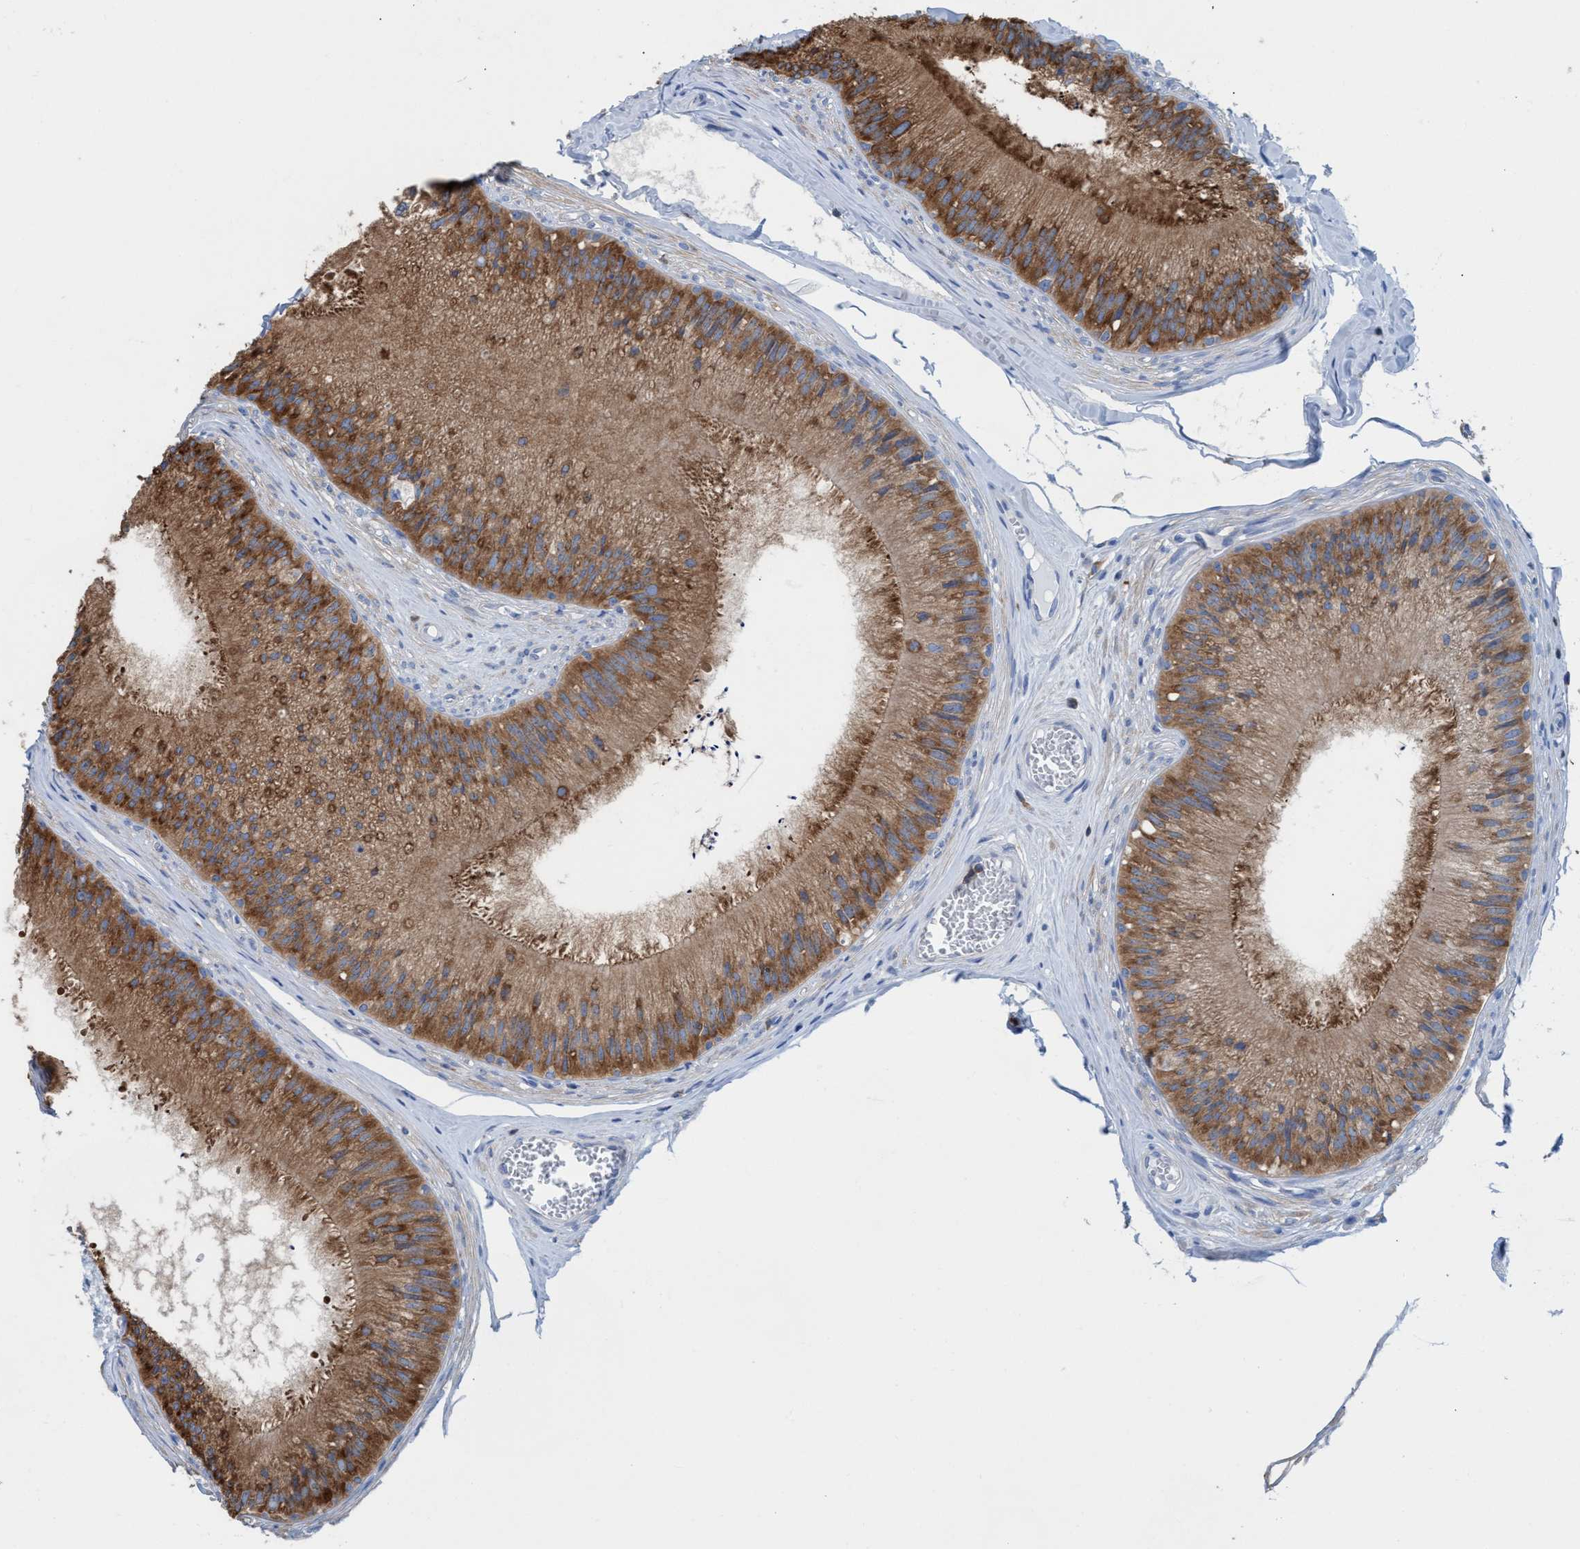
{"staining": {"intensity": "strong", "quantity": ">75%", "location": "cytoplasmic/membranous"}, "tissue": "epididymis", "cell_type": "Glandular cells", "image_type": "normal", "snomed": [{"axis": "morphology", "description": "Normal tissue, NOS"}, {"axis": "topography", "description": "Epididymis"}], "caption": "Approximately >75% of glandular cells in benign epididymis demonstrate strong cytoplasmic/membranous protein staining as visualized by brown immunohistochemical staining.", "gene": "EZR", "patient": {"sex": "male", "age": 31}}